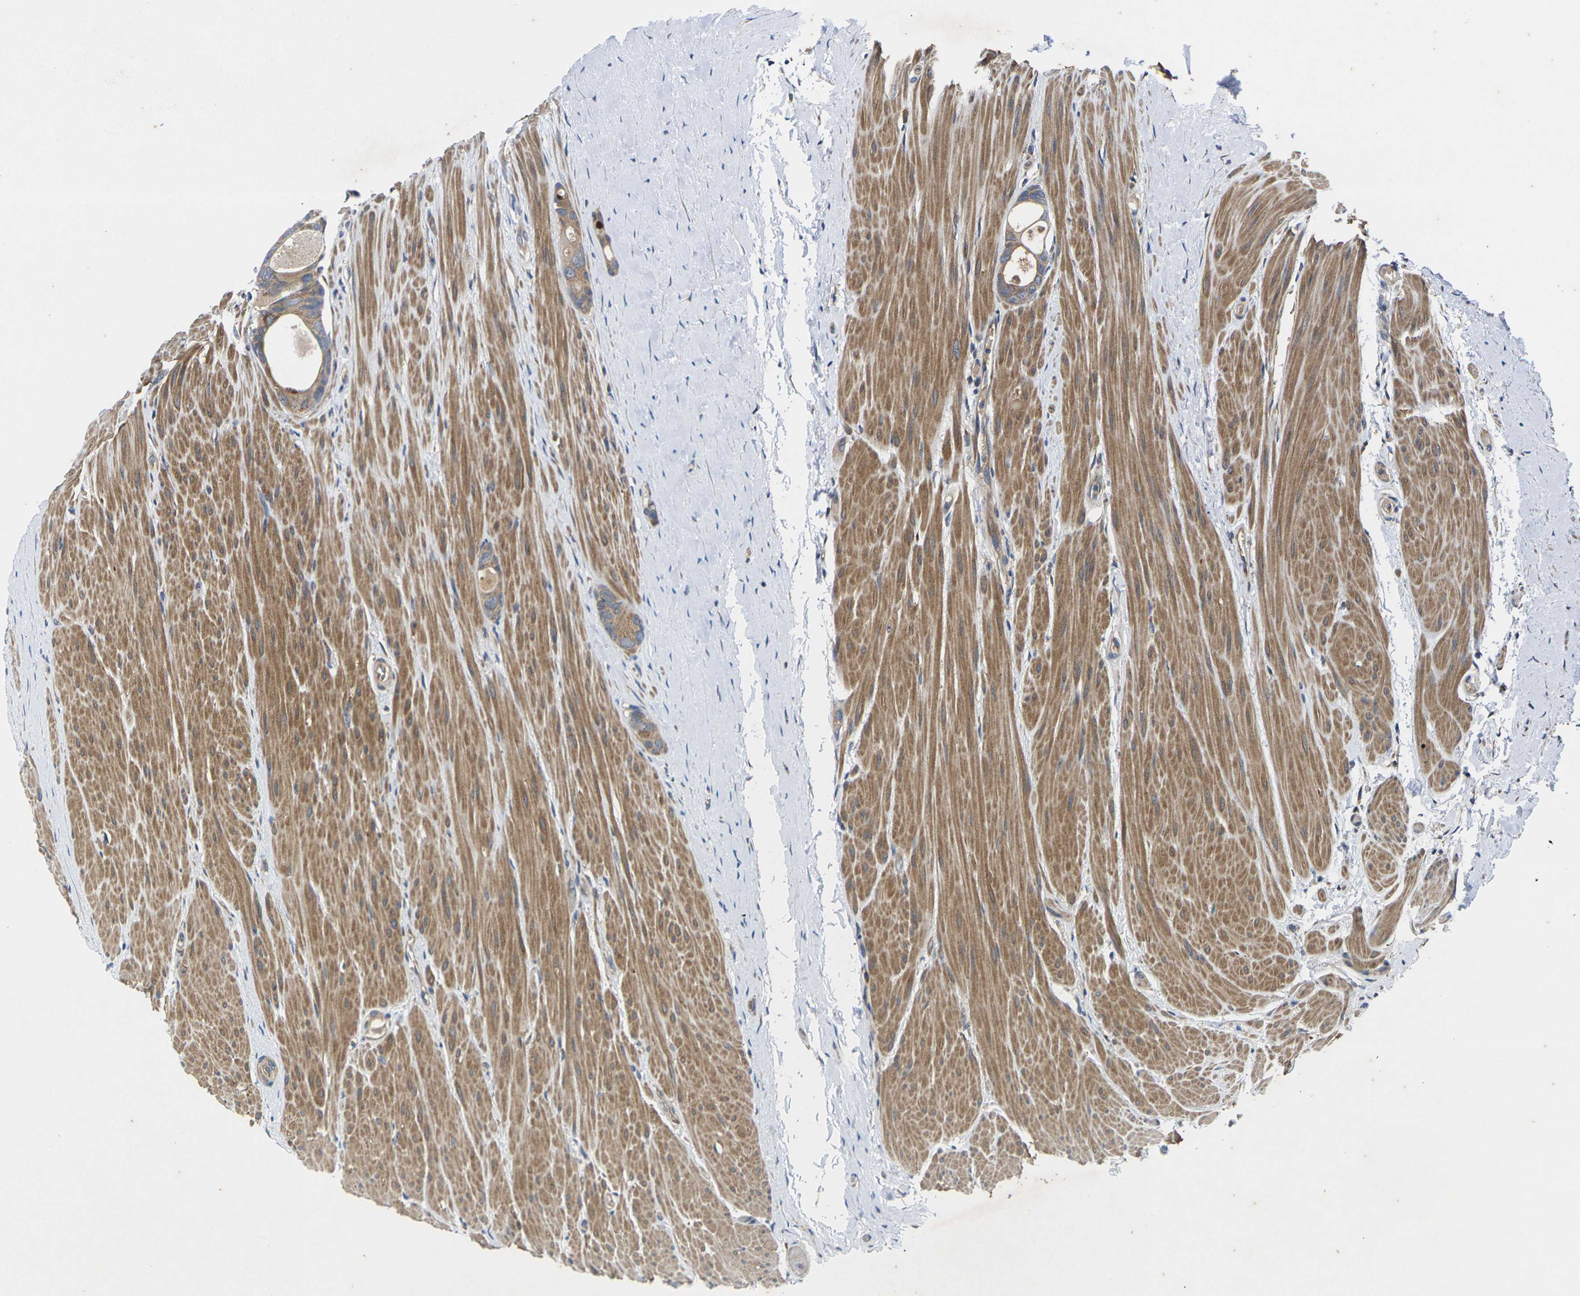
{"staining": {"intensity": "moderate", "quantity": ">75%", "location": "cytoplasmic/membranous"}, "tissue": "colorectal cancer", "cell_type": "Tumor cells", "image_type": "cancer", "snomed": [{"axis": "morphology", "description": "Adenocarcinoma, NOS"}, {"axis": "topography", "description": "Rectum"}], "caption": "Protein staining demonstrates moderate cytoplasmic/membranous staining in about >75% of tumor cells in colorectal cancer.", "gene": "KIF1B", "patient": {"sex": "male", "age": 51}}